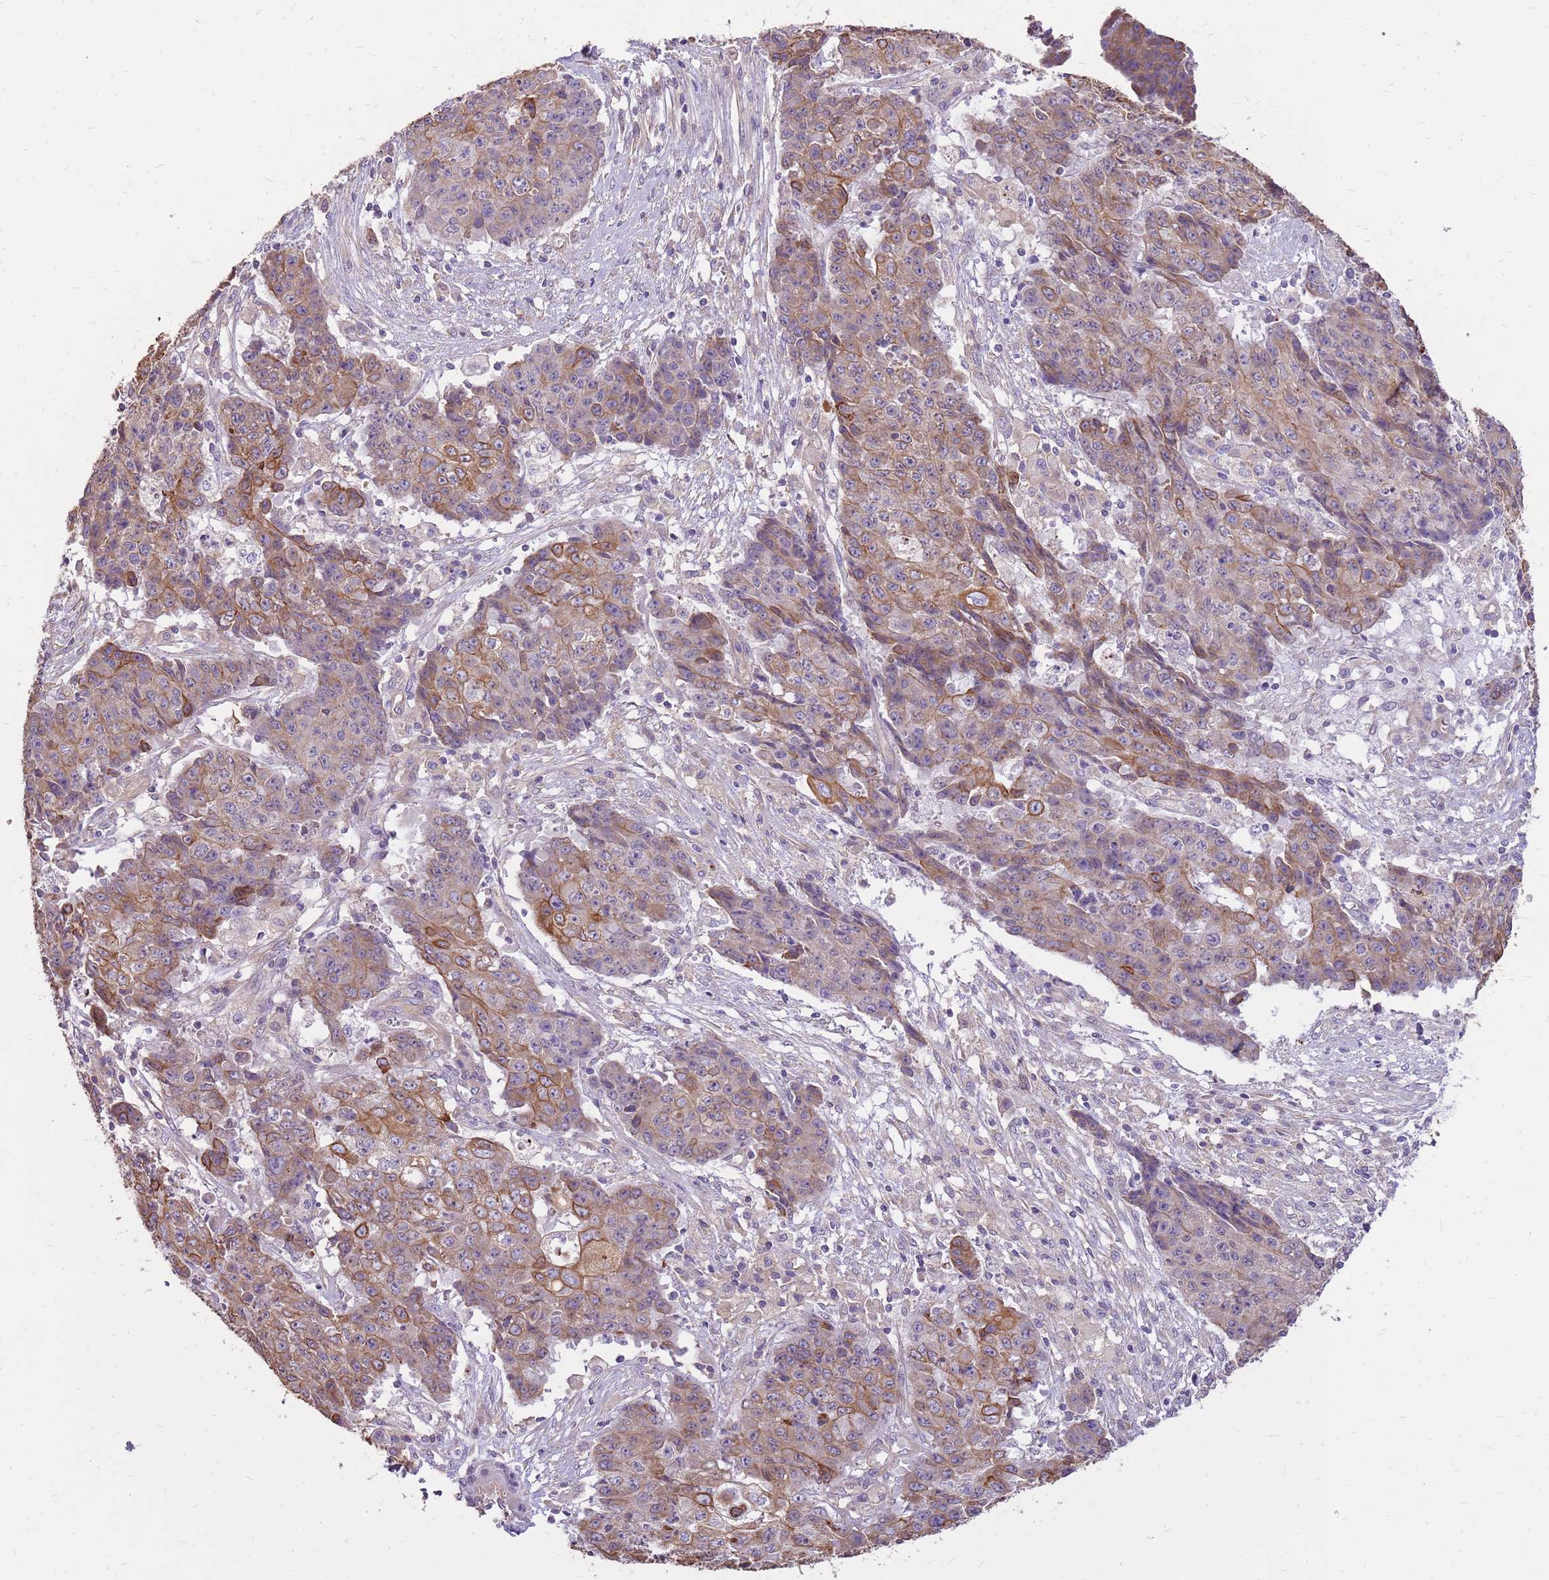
{"staining": {"intensity": "moderate", "quantity": "25%-75%", "location": "cytoplasmic/membranous"}, "tissue": "ovarian cancer", "cell_type": "Tumor cells", "image_type": "cancer", "snomed": [{"axis": "morphology", "description": "Carcinoma, endometroid"}, {"axis": "topography", "description": "Ovary"}], "caption": "An immunohistochemistry histopathology image of tumor tissue is shown. Protein staining in brown shows moderate cytoplasmic/membranous positivity in ovarian endometroid carcinoma within tumor cells. The staining is performed using DAB brown chromogen to label protein expression. The nuclei are counter-stained blue using hematoxylin.", "gene": "WASHC4", "patient": {"sex": "female", "age": 42}}